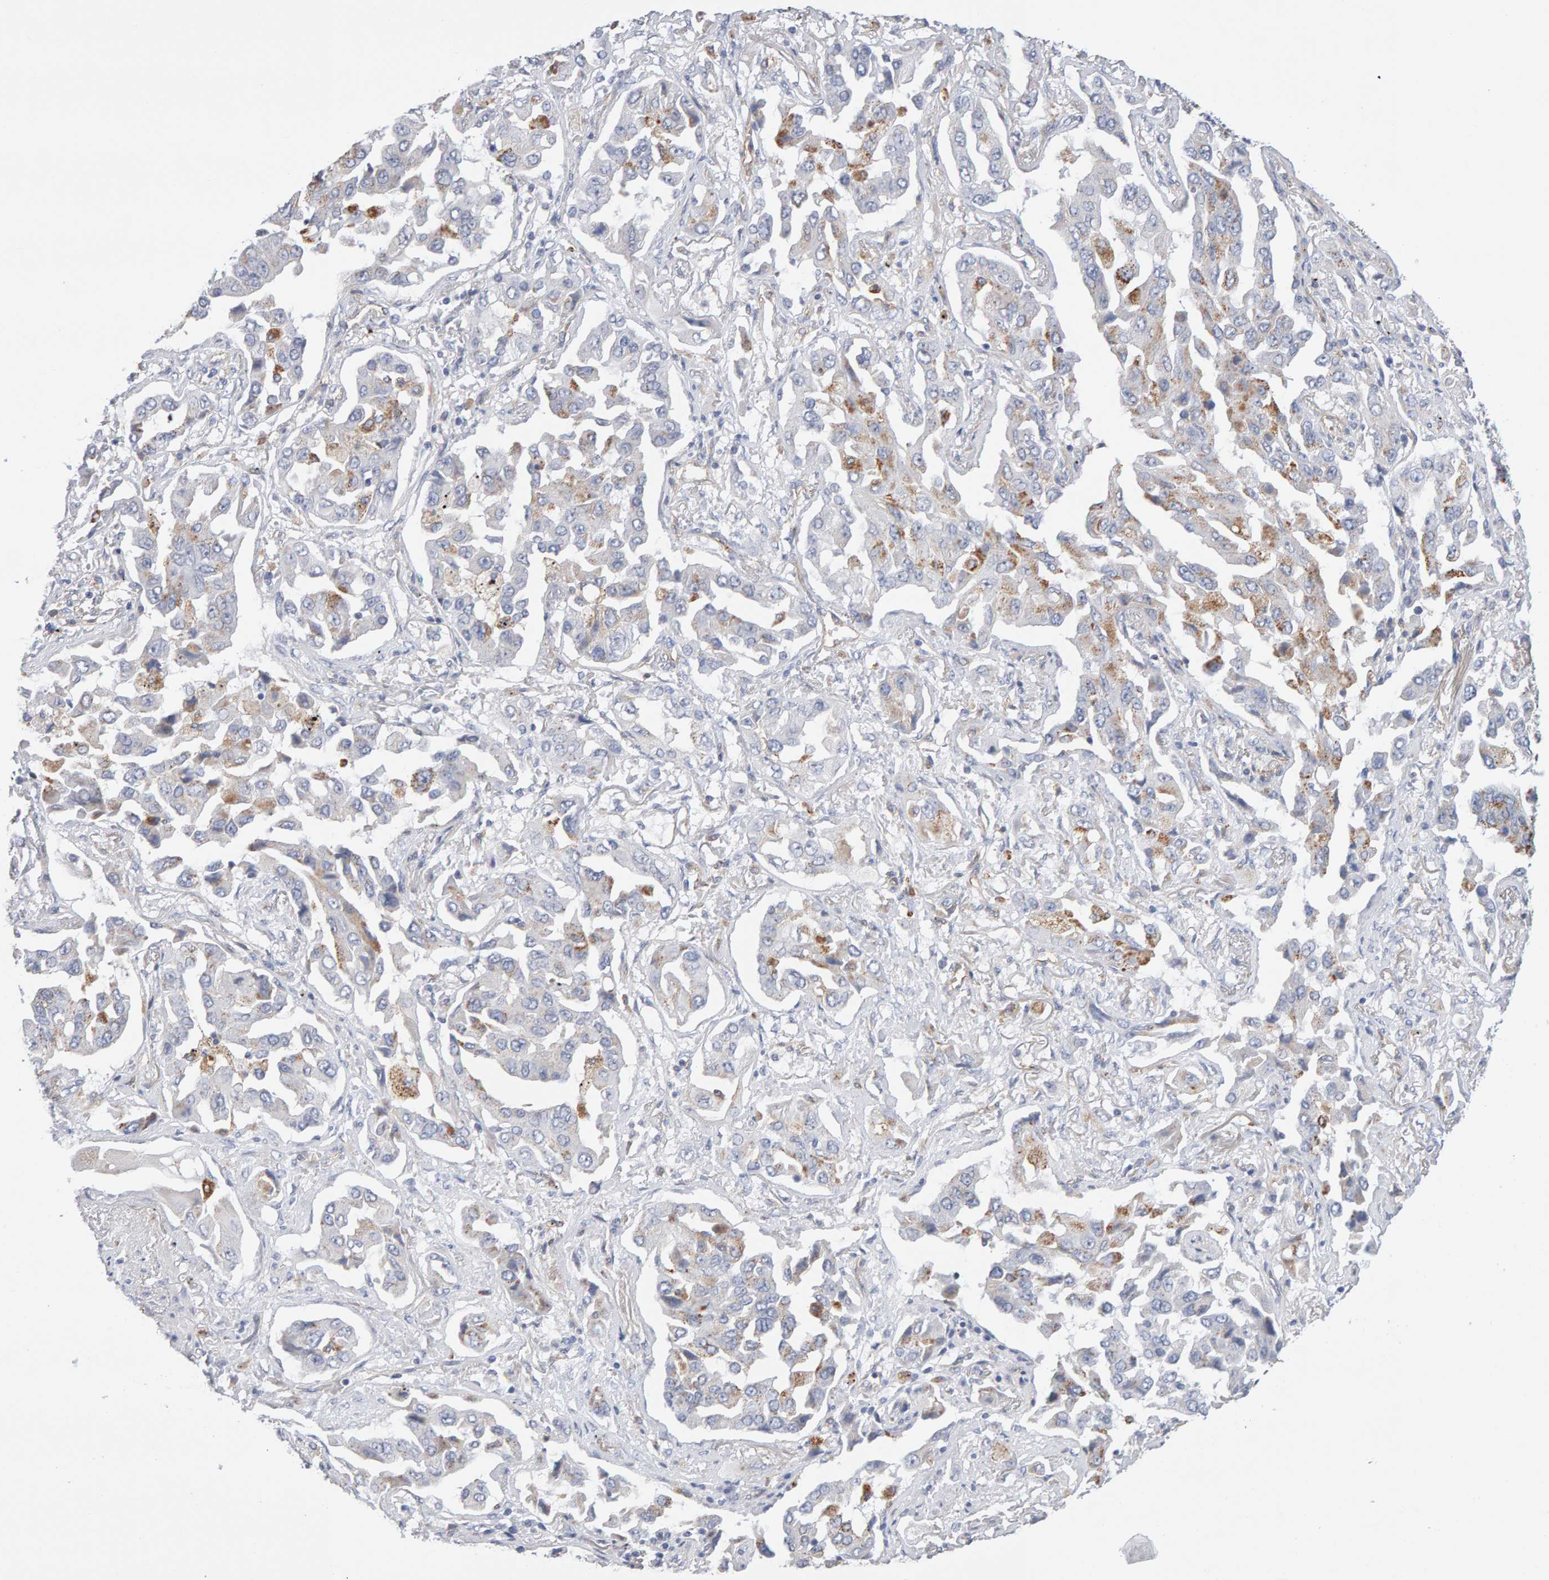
{"staining": {"intensity": "moderate", "quantity": "<25%", "location": "cytoplasmic/membranous"}, "tissue": "lung cancer", "cell_type": "Tumor cells", "image_type": "cancer", "snomed": [{"axis": "morphology", "description": "Adenocarcinoma, NOS"}, {"axis": "topography", "description": "Lung"}], "caption": "Protein analysis of lung cancer (adenocarcinoma) tissue exhibits moderate cytoplasmic/membranous positivity in about <25% of tumor cells. Using DAB (brown) and hematoxylin (blue) stains, captured at high magnification using brightfield microscopy.", "gene": "METRNL", "patient": {"sex": "female", "age": 65}}